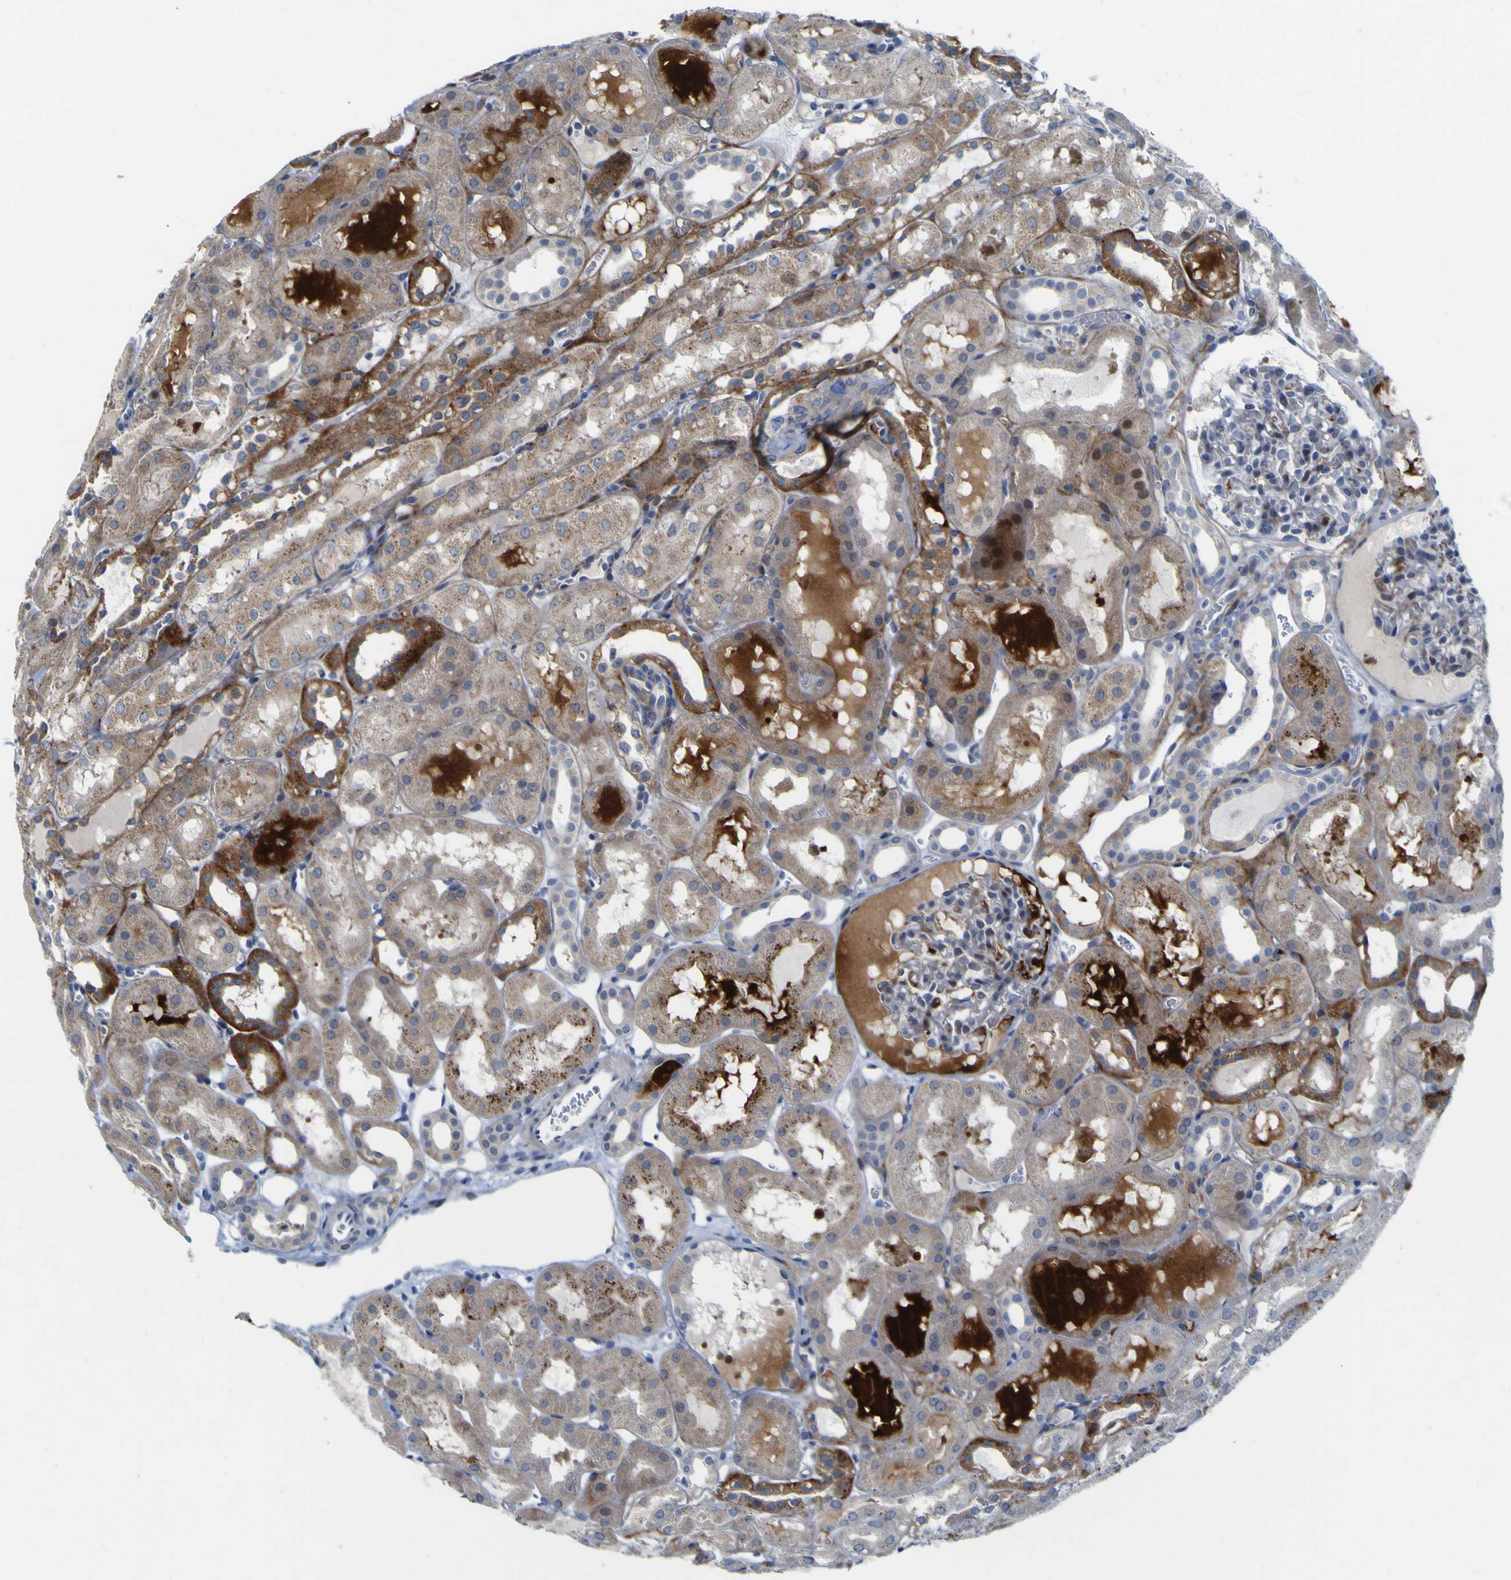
{"staining": {"intensity": "weak", "quantity": "<25%", "location": "cytoplasmic/membranous"}, "tissue": "kidney", "cell_type": "Cells in glomeruli", "image_type": "normal", "snomed": [{"axis": "morphology", "description": "Normal tissue, NOS"}, {"axis": "topography", "description": "Kidney"}, {"axis": "topography", "description": "Urinary bladder"}], "caption": "Immunohistochemistry photomicrograph of unremarkable kidney stained for a protein (brown), which reveals no staining in cells in glomeruli.", "gene": "NAV1", "patient": {"sex": "male", "age": 16}}